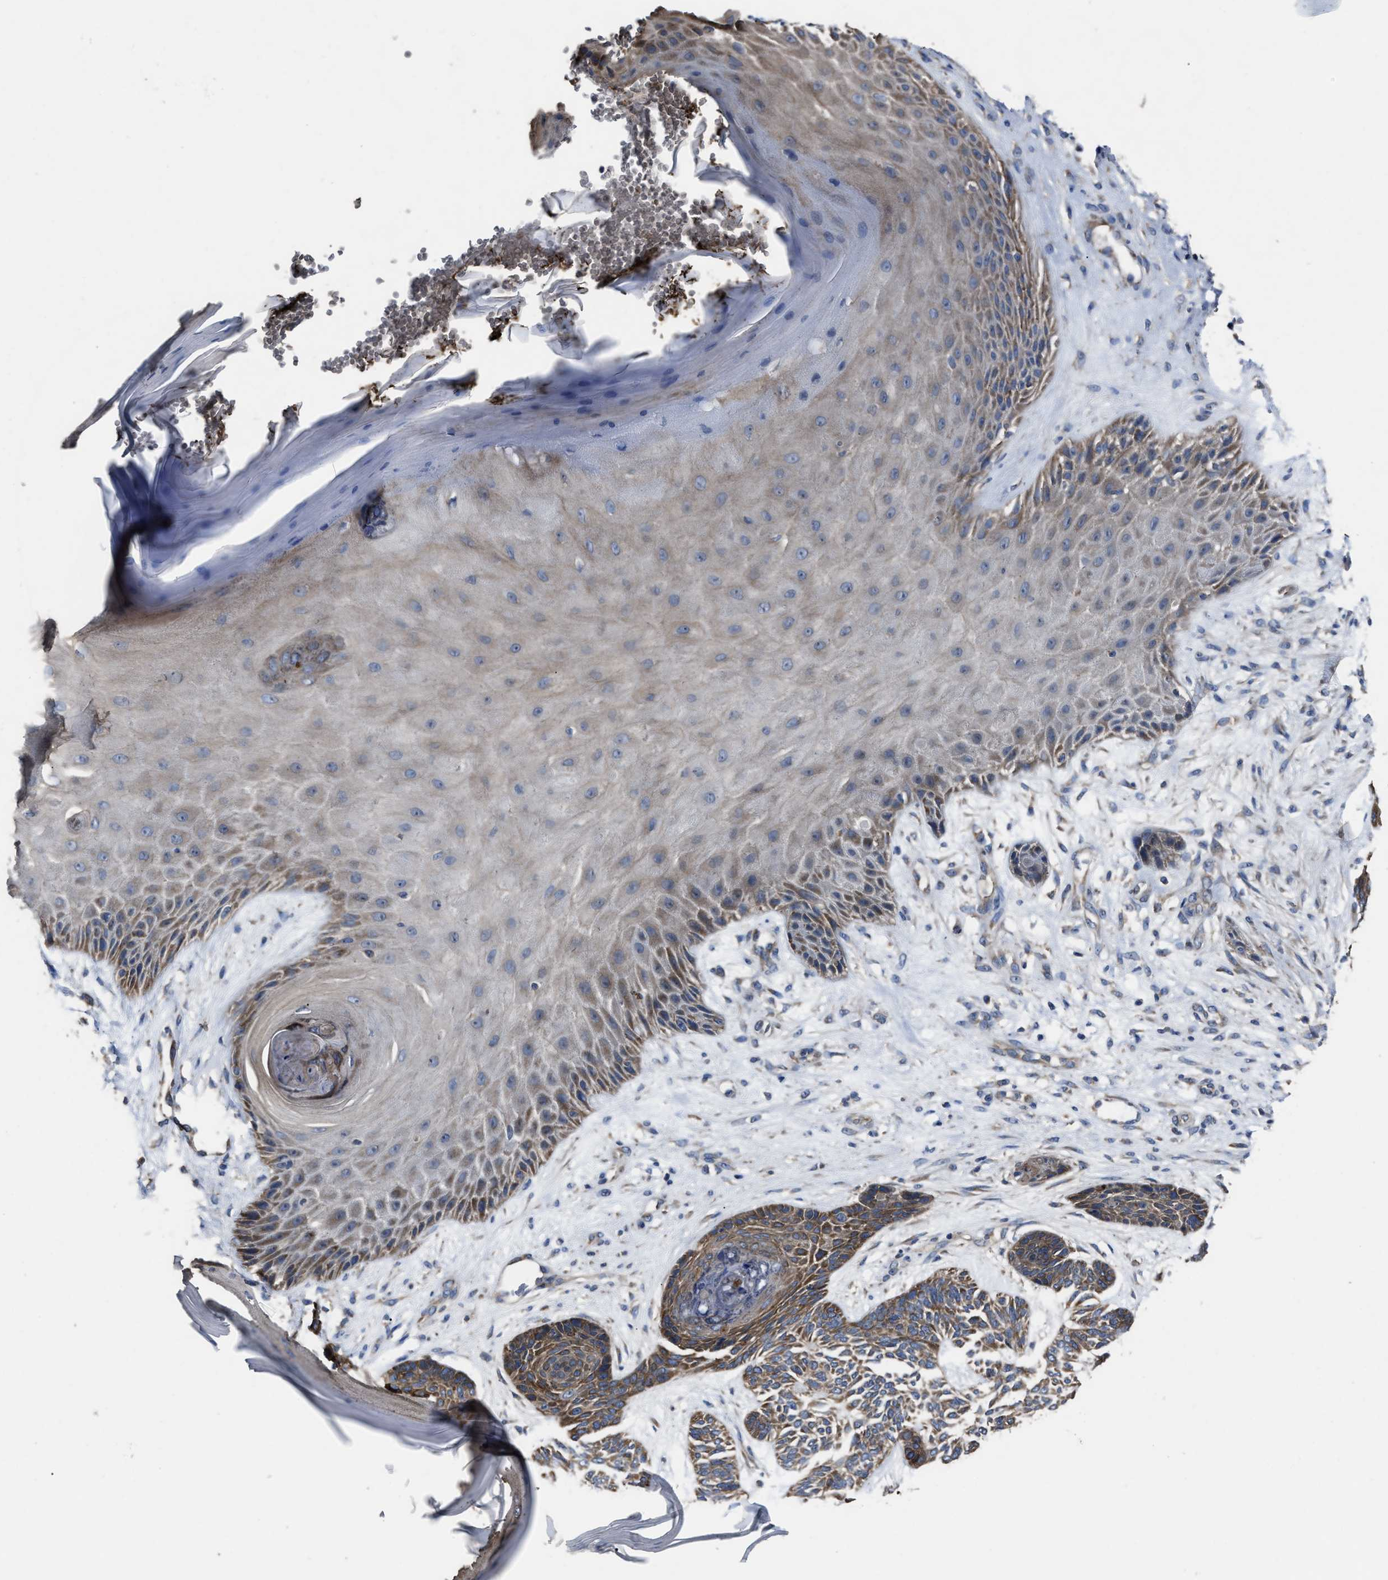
{"staining": {"intensity": "moderate", "quantity": "25%-75%", "location": "cytoplasmic/membranous"}, "tissue": "skin cancer", "cell_type": "Tumor cells", "image_type": "cancer", "snomed": [{"axis": "morphology", "description": "Basal cell carcinoma"}, {"axis": "topography", "description": "Skin"}], "caption": "Immunohistochemical staining of human basal cell carcinoma (skin) demonstrates moderate cytoplasmic/membranous protein staining in about 25%-75% of tumor cells.", "gene": "UPF1", "patient": {"sex": "male", "age": 55}}